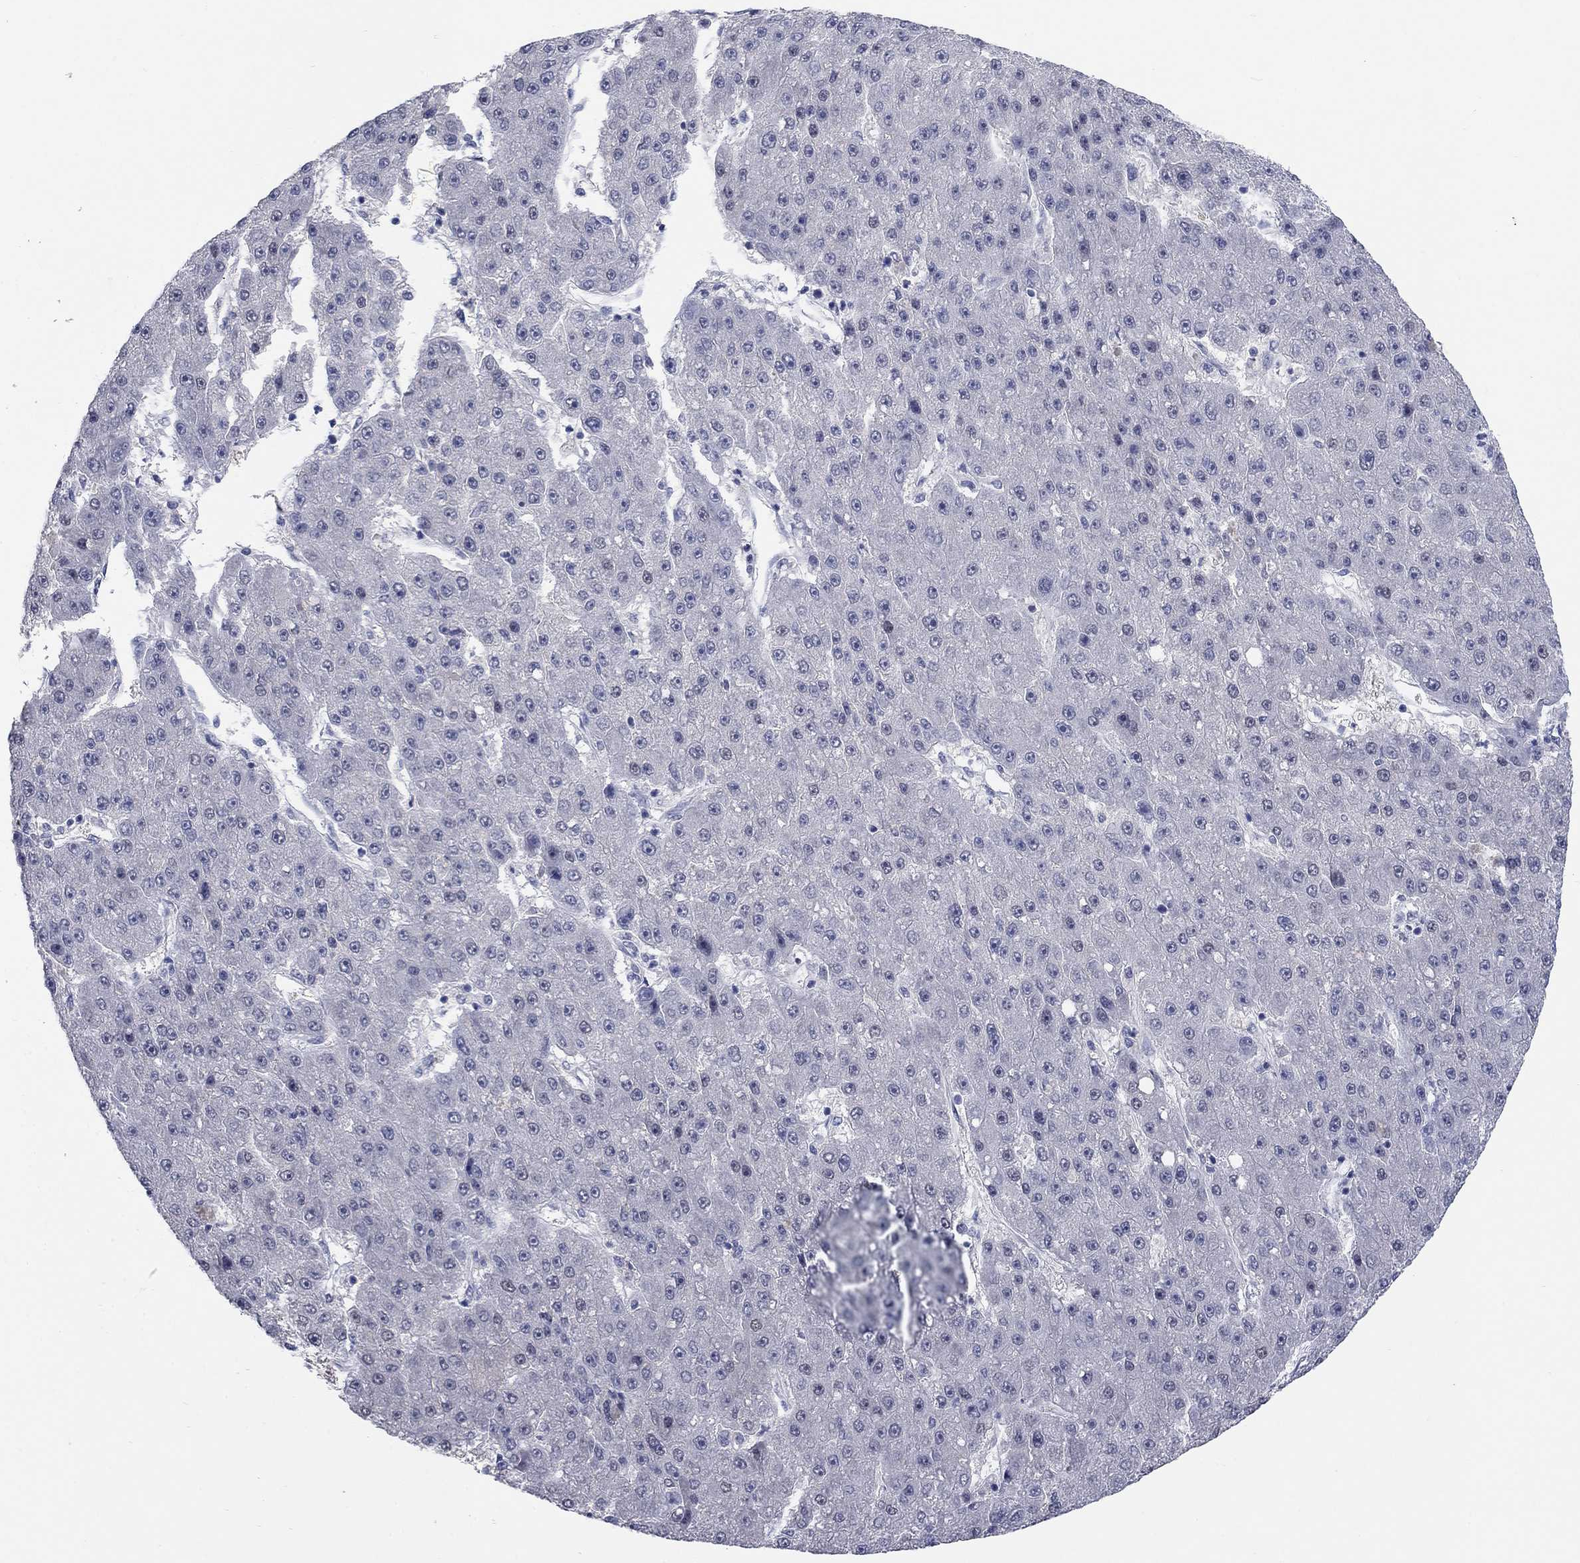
{"staining": {"intensity": "negative", "quantity": "none", "location": "none"}, "tissue": "liver cancer", "cell_type": "Tumor cells", "image_type": "cancer", "snomed": [{"axis": "morphology", "description": "Carcinoma, Hepatocellular, NOS"}, {"axis": "topography", "description": "Liver"}], "caption": "Liver hepatocellular carcinoma stained for a protein using immunohistochemistry (IHC) displays no staining tumor cells.", "gene": "ATP6V1G2", "patient": {"sex": "male", "age": 67}}